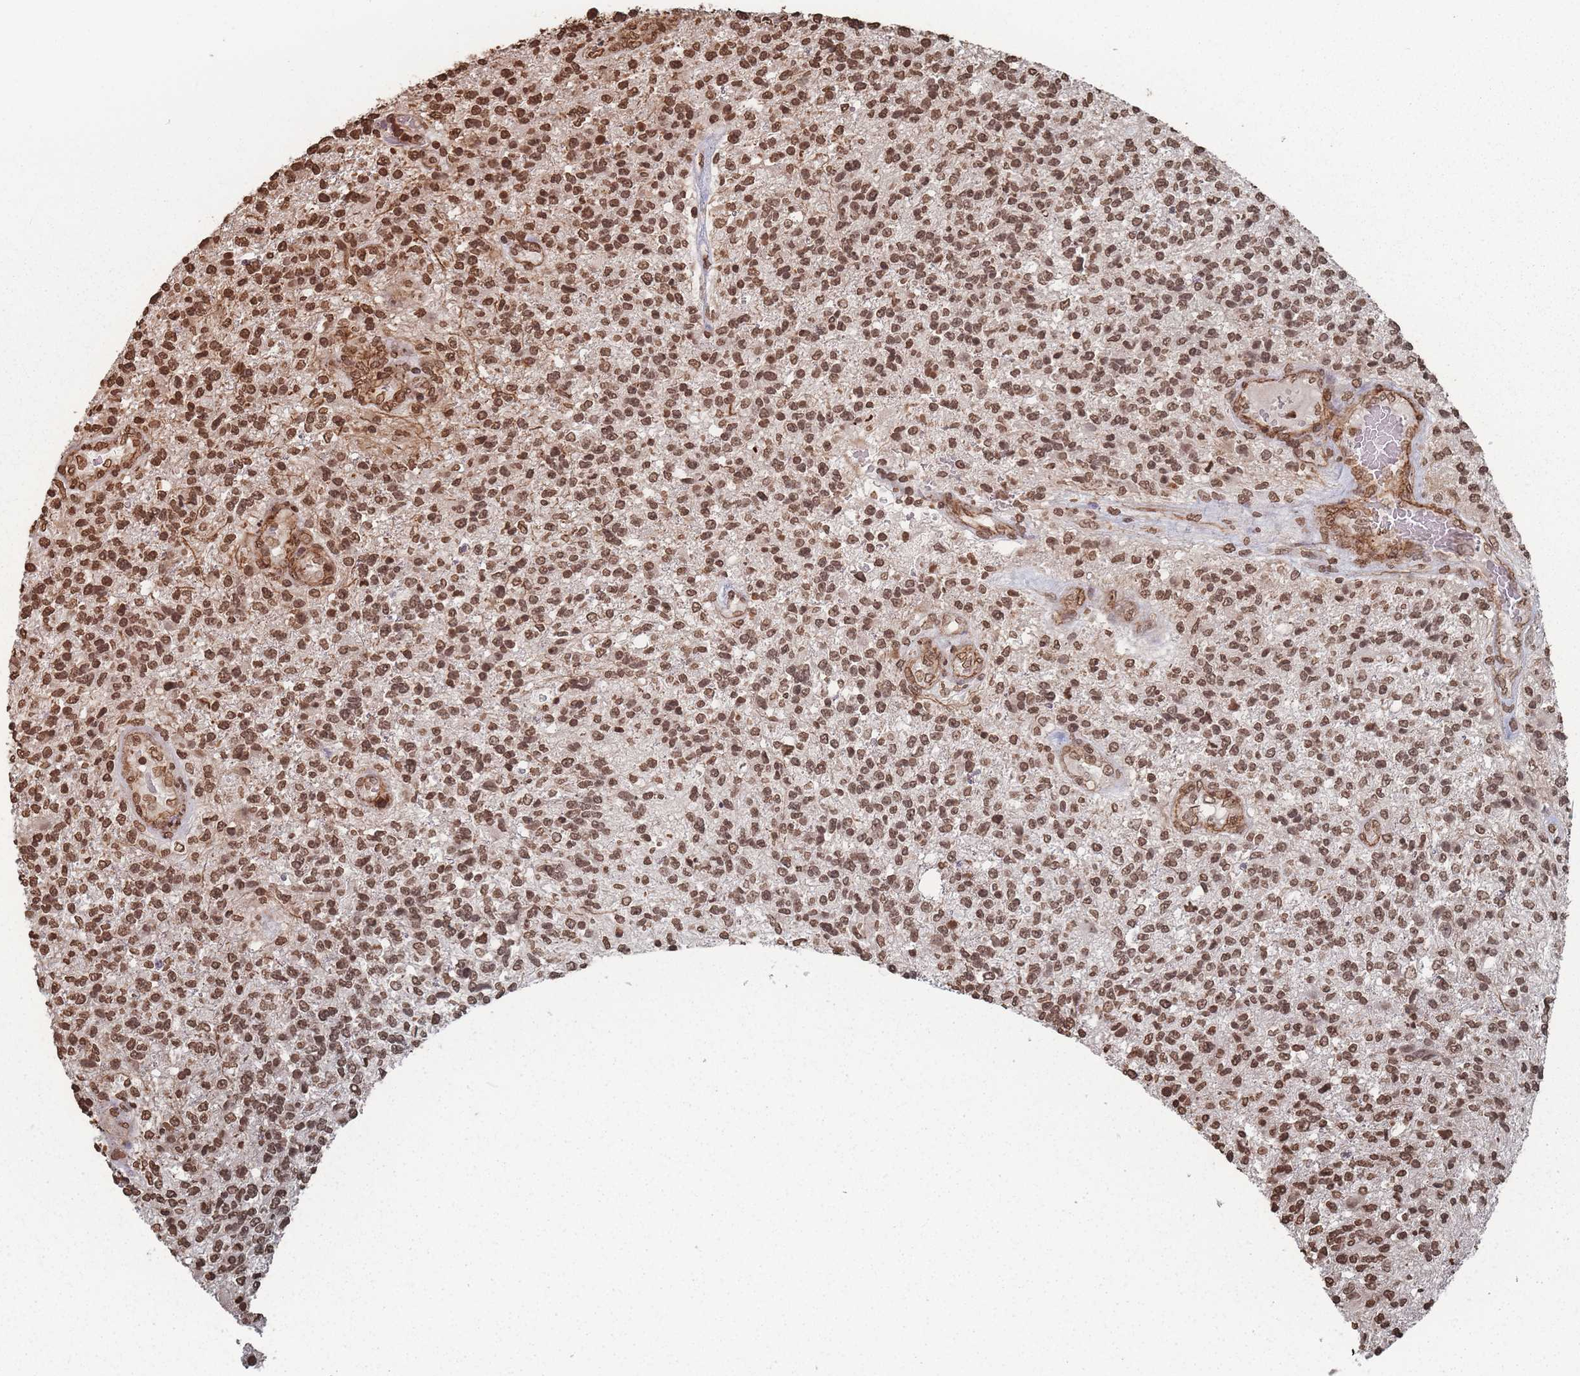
{"staining": {"intensity": "moderate", "quantity": ">75%", "location": "nuclear"}, "tissue": "glioma", "cell_type": "Tumor cells", "image_type": "cancer", "snomed": [{"axis": "morphology", "description": "Glioma, malignant, High grade"}, {"axis": "topography", "description": "Brain"}], "caption": "Protein staining demonstrates moderate nuclear positivity in approximately >75% of tumor cells in glioma. Using DAB (3,3'-diaminobenzidine) (brown) and hematoxylin (blue) stains, captured at high magnification using brightfield microscopy.", "gene": "PLEKHG5", "patient": {"sex": "male", "age": 56}}